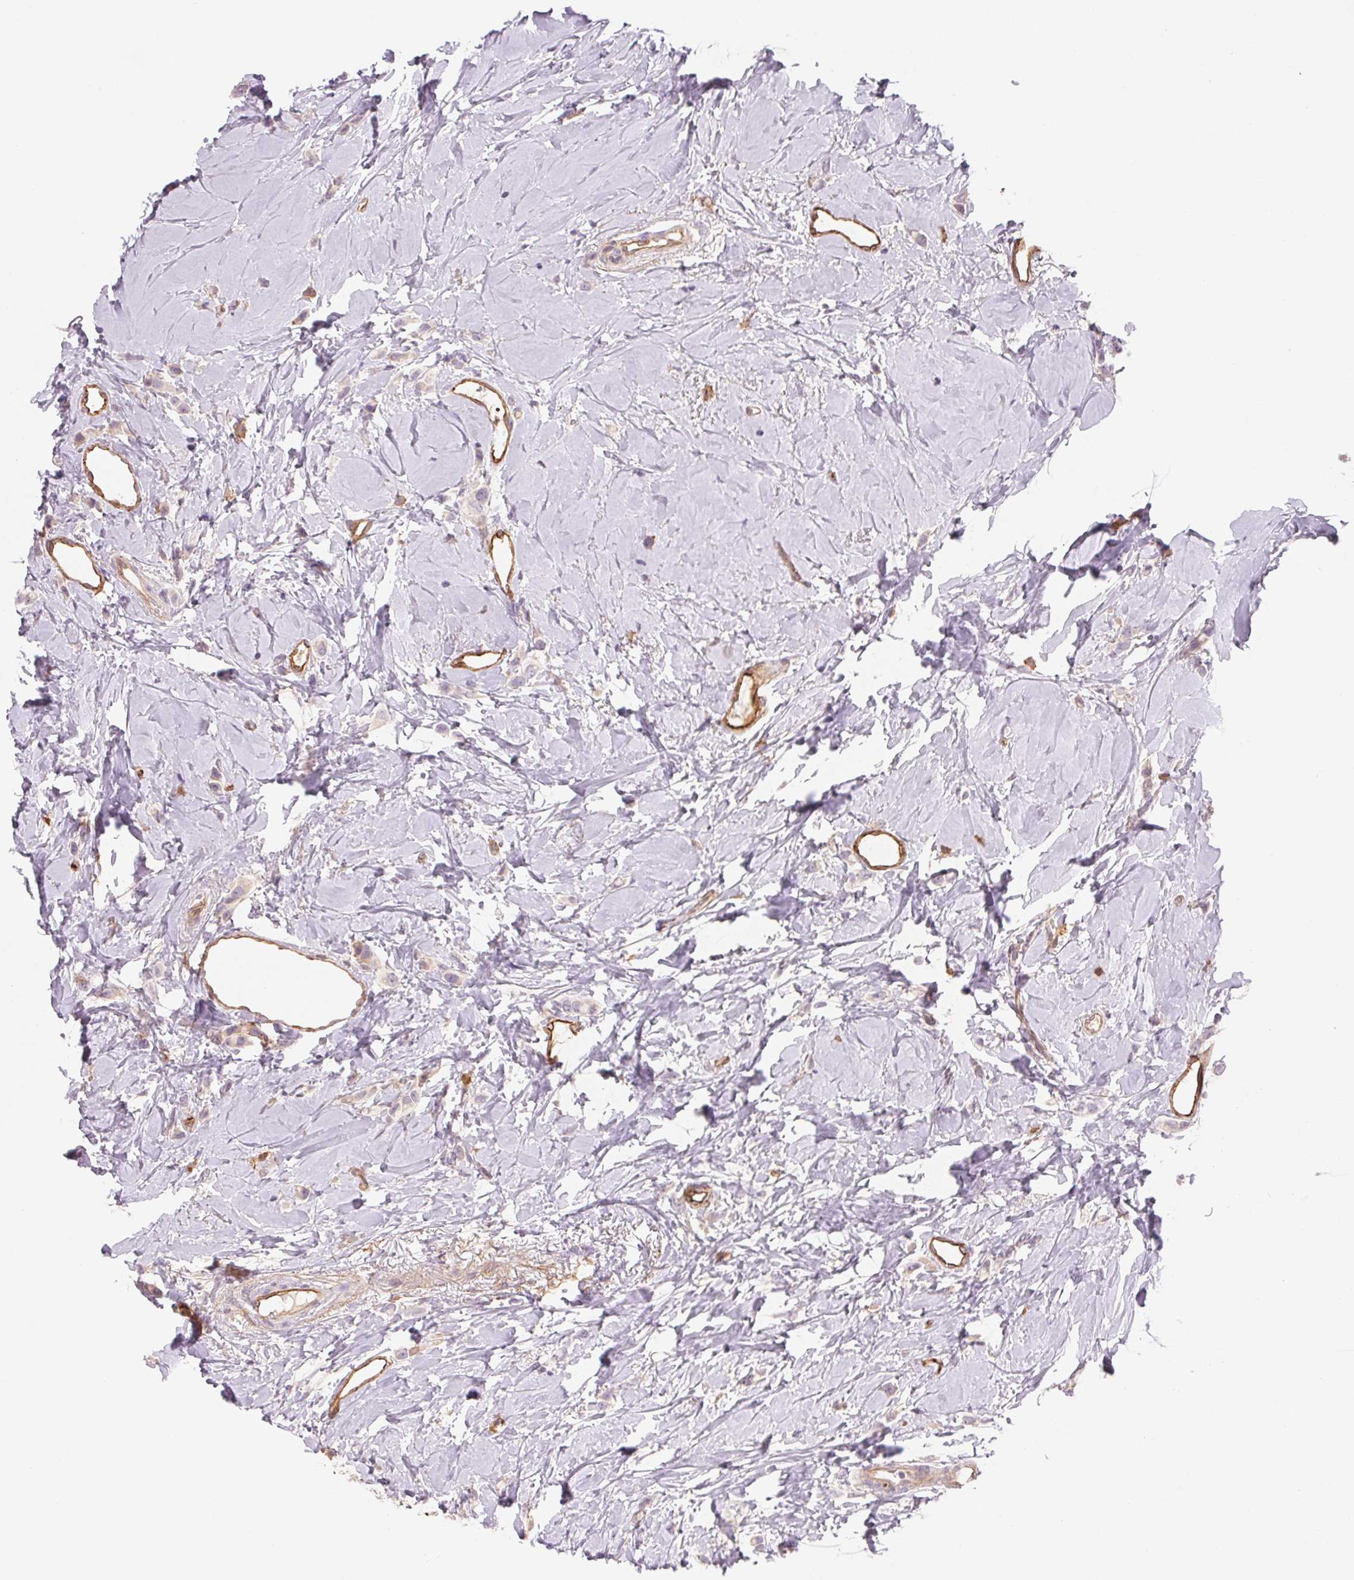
{"staining": {"intensity": "weak", "quantity": "<25%", "location": "cytoplasmic/membranous"}, "tissue": "breast cancer", "cell_type": "Tumor cells", "image_type": "cancer", "snomed": [{"axis": "morphology", "description": "Lobular carcinoma"}, {"axis": "topography", "description": "Breast"}], "caption": "The immunohistochemistry (IHC) micrograph has no significant positivity in tumor cells of breast cancer (lobular carcinoma) tissue.", "gene": "ANKRD13B", "patient": {"sex": "female", "age": 66}}